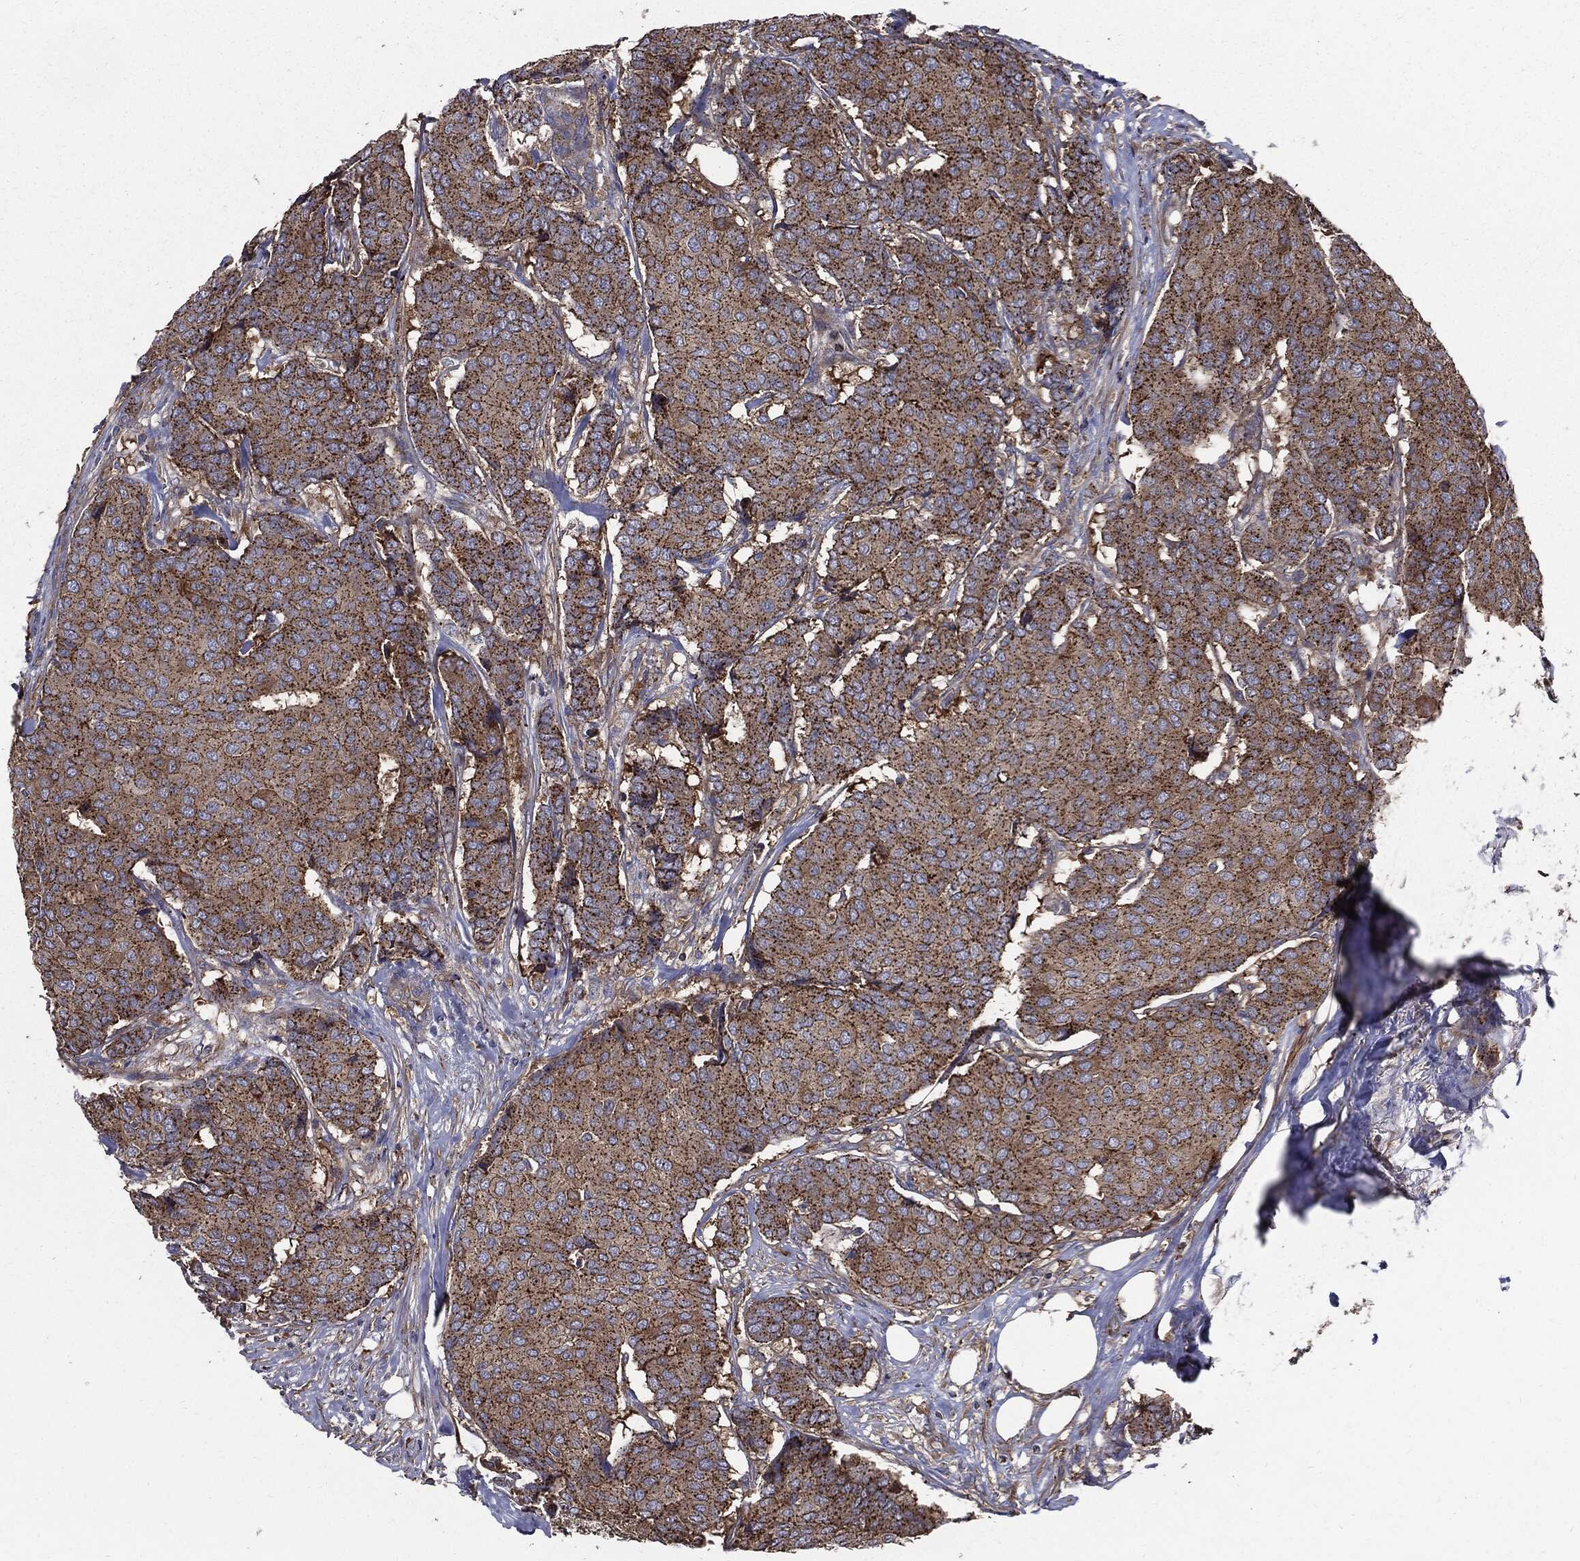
{"staining": {"intensity": "strong", "quantity": ">75%", "location": "cytoplasmic/membranous"}, "tissue": "breast cancer", "cell_type": "Tumor cells", "image_type": "cancer", "snomed": [{"axis": "morphology", "description": "Duct carcinoma"}, {"axis": "topography", "description": "Breast"}], "caption": "IHC image of human breast cancer (infiltrating ductal carcinoma) stained for a protein (brown), which exhibits high levels of strong cytoplasmic/membranous expression in approximately >75% of tumor cells.", "gene": "PDCD6IP", "patient": {"sex": "female", "age": 75}}